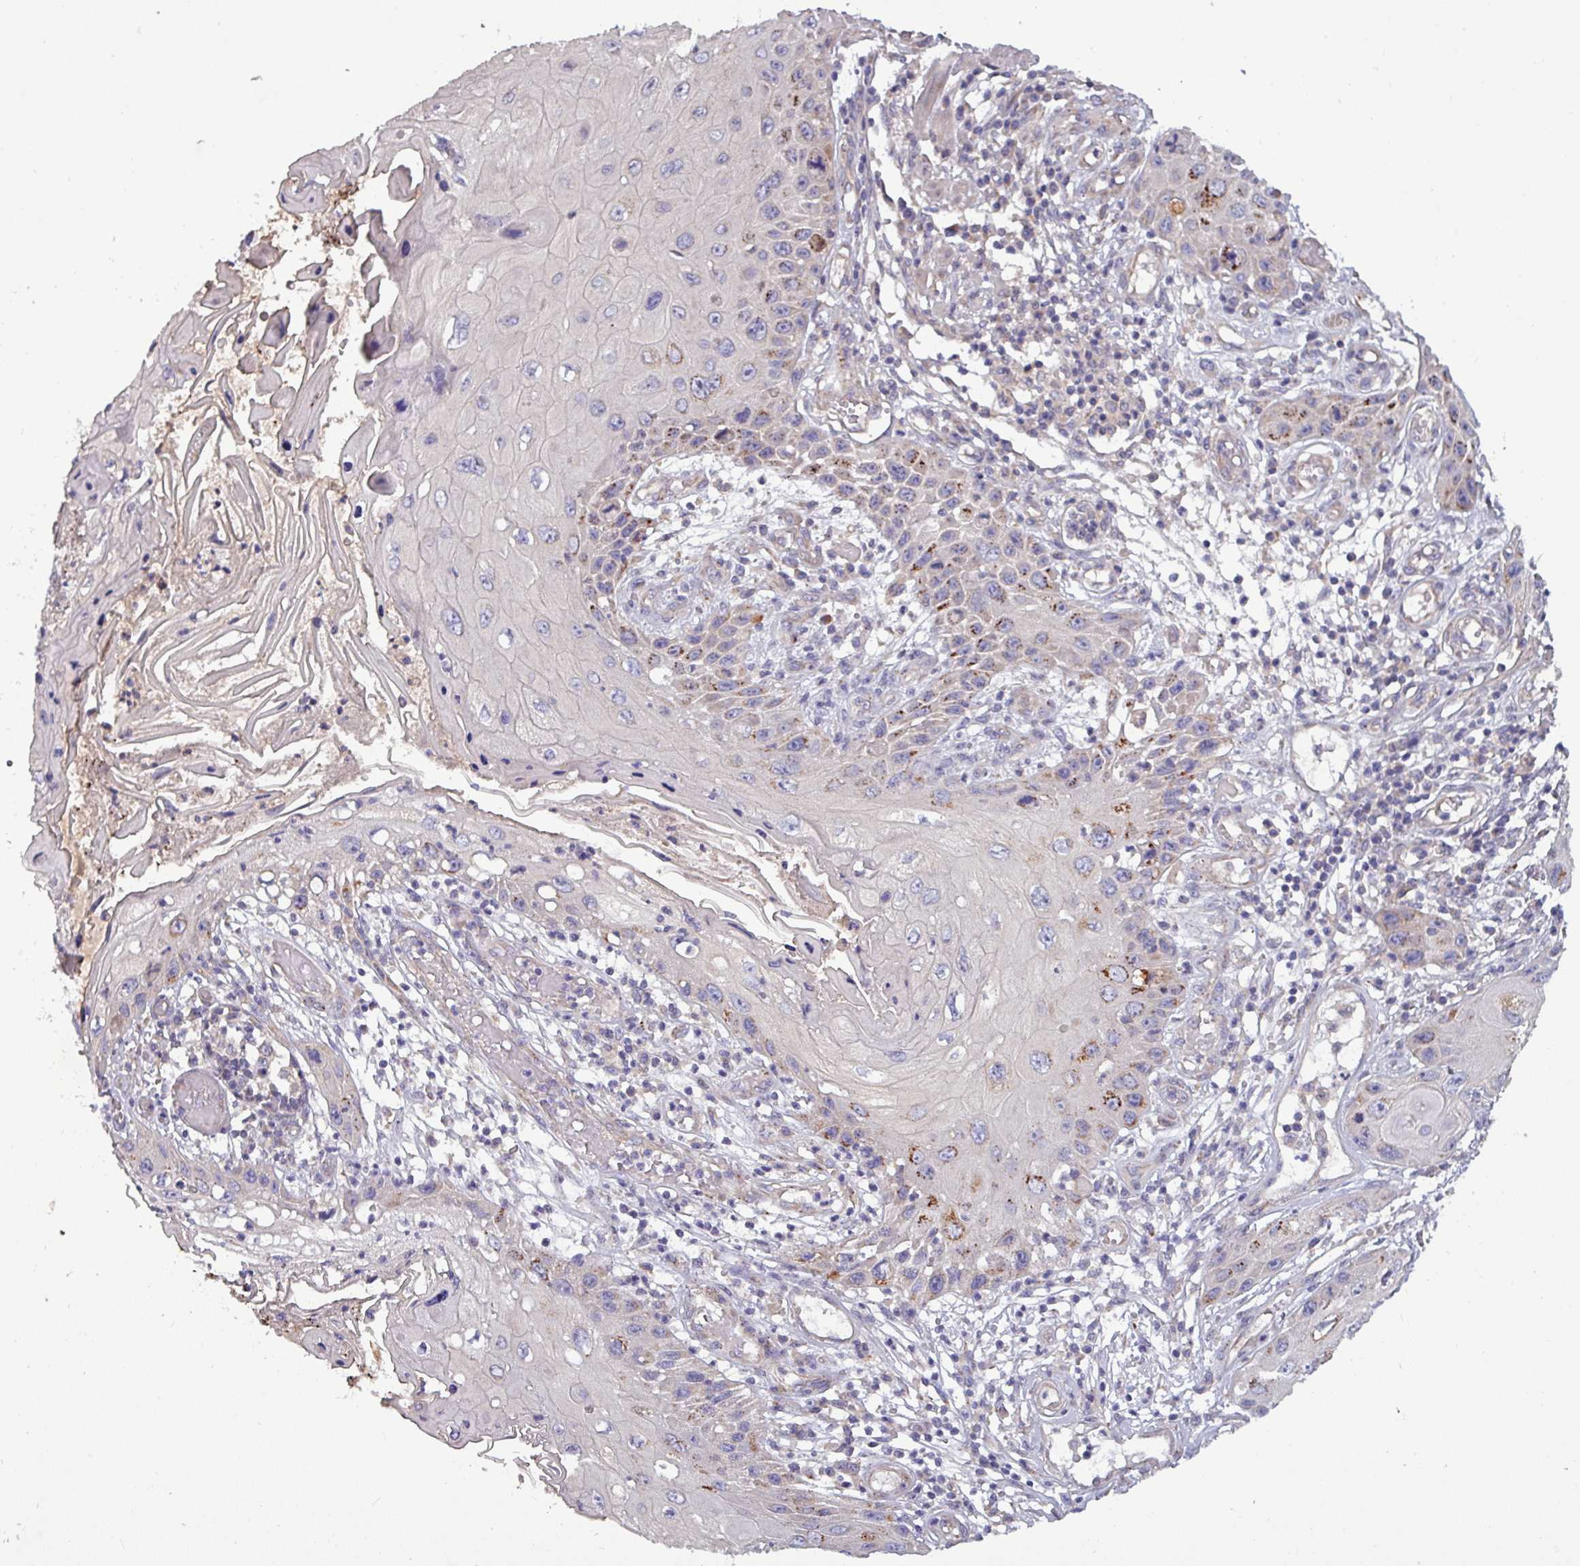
{"staining": {"intensity": "strong", "quantity": "<25%", "location": "cytoplasmic/membranous"}, "tissue": "skin cancer", "cell_type": "Tumor cells", "image_type": "cancer", "snomed": [{"axis": "morphology", "description": "Squamous cell carcinoma, NOS"}, {"axis": "topography", "description": "Skin"}, {"axis": "topography", "description": "Vulva"}], "caption": "An image of human squamous cell carcinoma (skin) stained for a protein demonstrates strong cytoplasmic/membranous brown staining in tumor cells.", "gene": "PLIN2", "patient": {"sex": "female", "age": 44}}